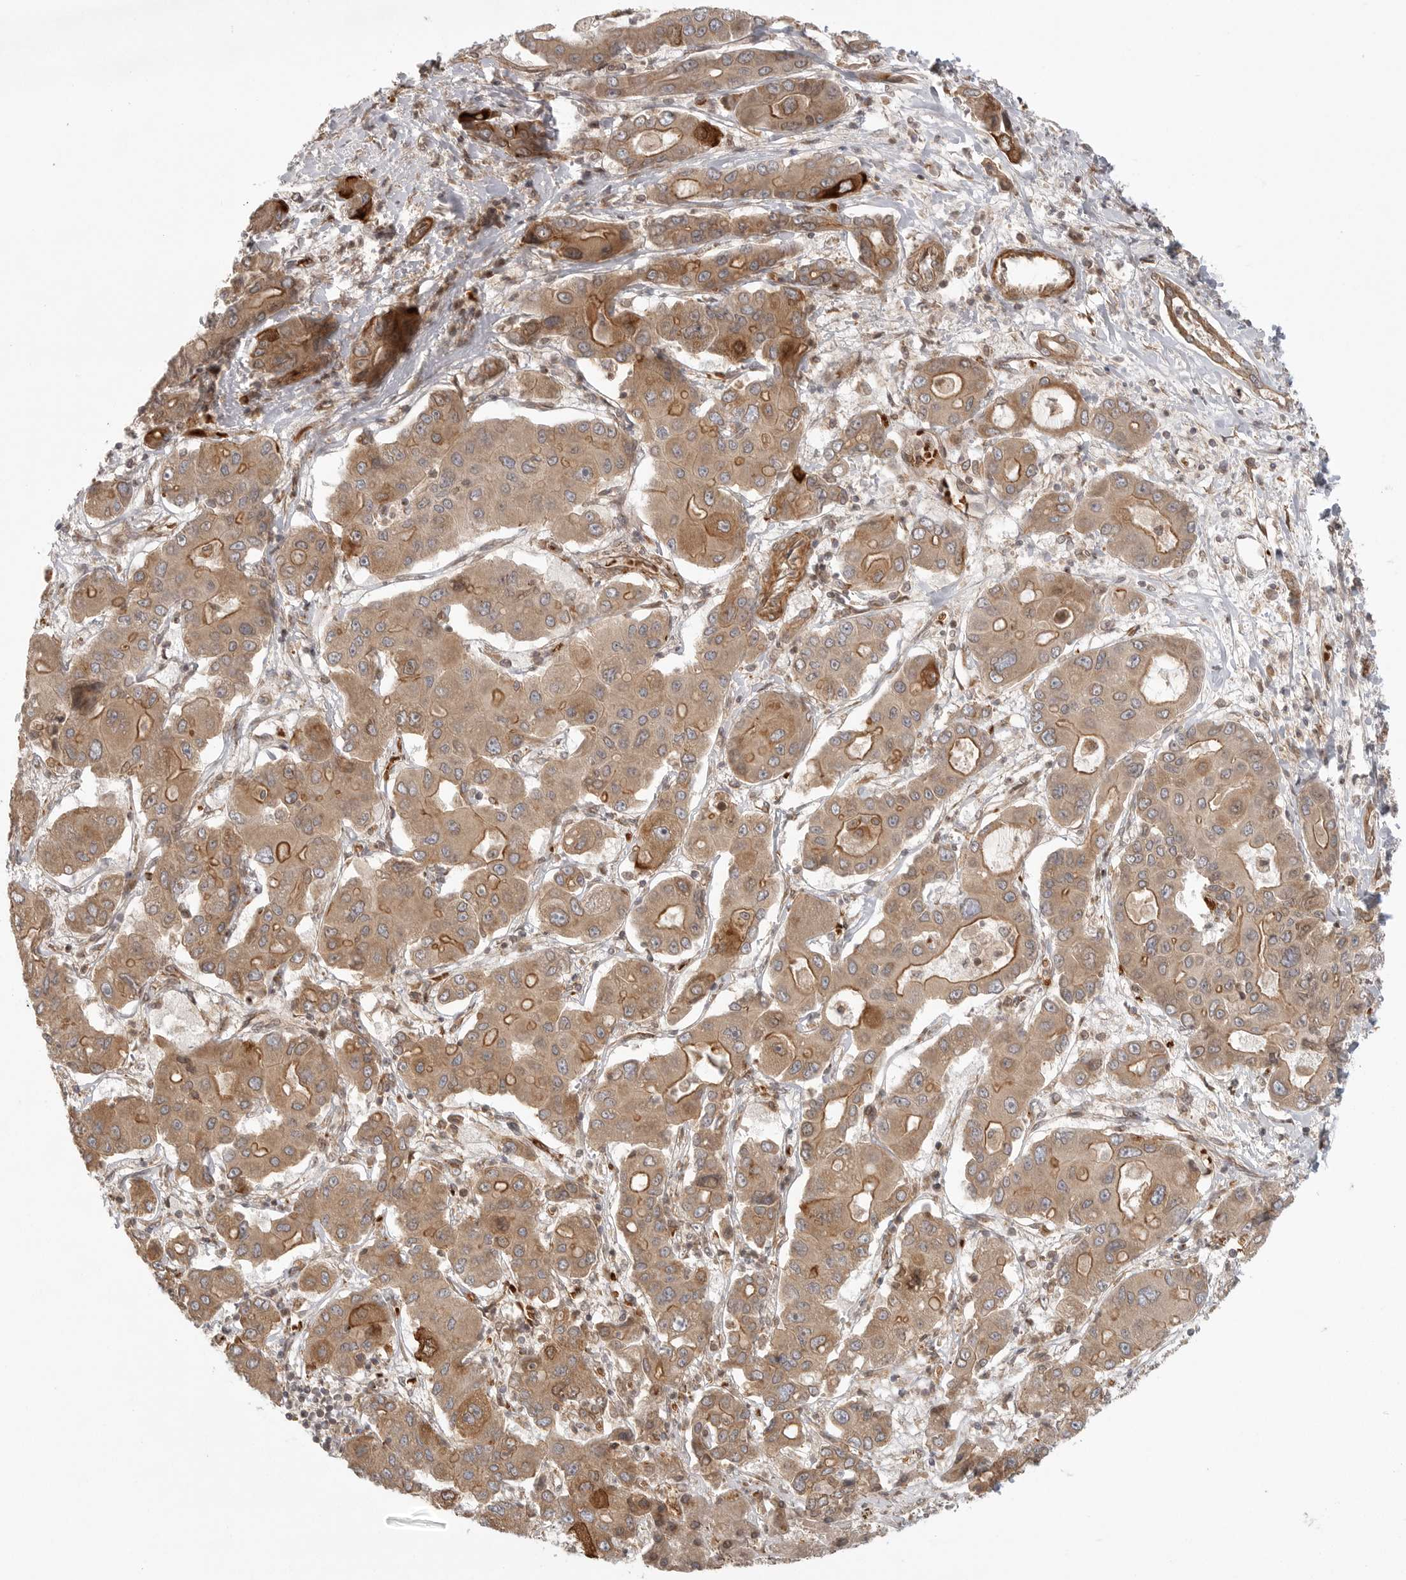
{"staining": {"intensity": "moderate", "quantity": ">75%", "location": "cytoplasmic/membranous"}, "tissue": "liver cancer", "cell_type": "Tumor cells", "image_type": "cancer", "snomed": [{"axis": "morphology", "description": "Cholangiocarcinoma"}, {"axis": "topography", "description": "Liver"}], "caption": "Immunohistochemical staining of human liver cholangiocarcinoma shows moderate cytoplasmic/membranous protein expression in approximately >75% of tumor cells. The staining was performed using DAB (3,3'-diaminobenzidine), with brown indicating positive protein expression. Nuclei are stained blue with hematoxylin.", "gene": "CCPG1", "patient": {"sex": "male", "age": 67}}